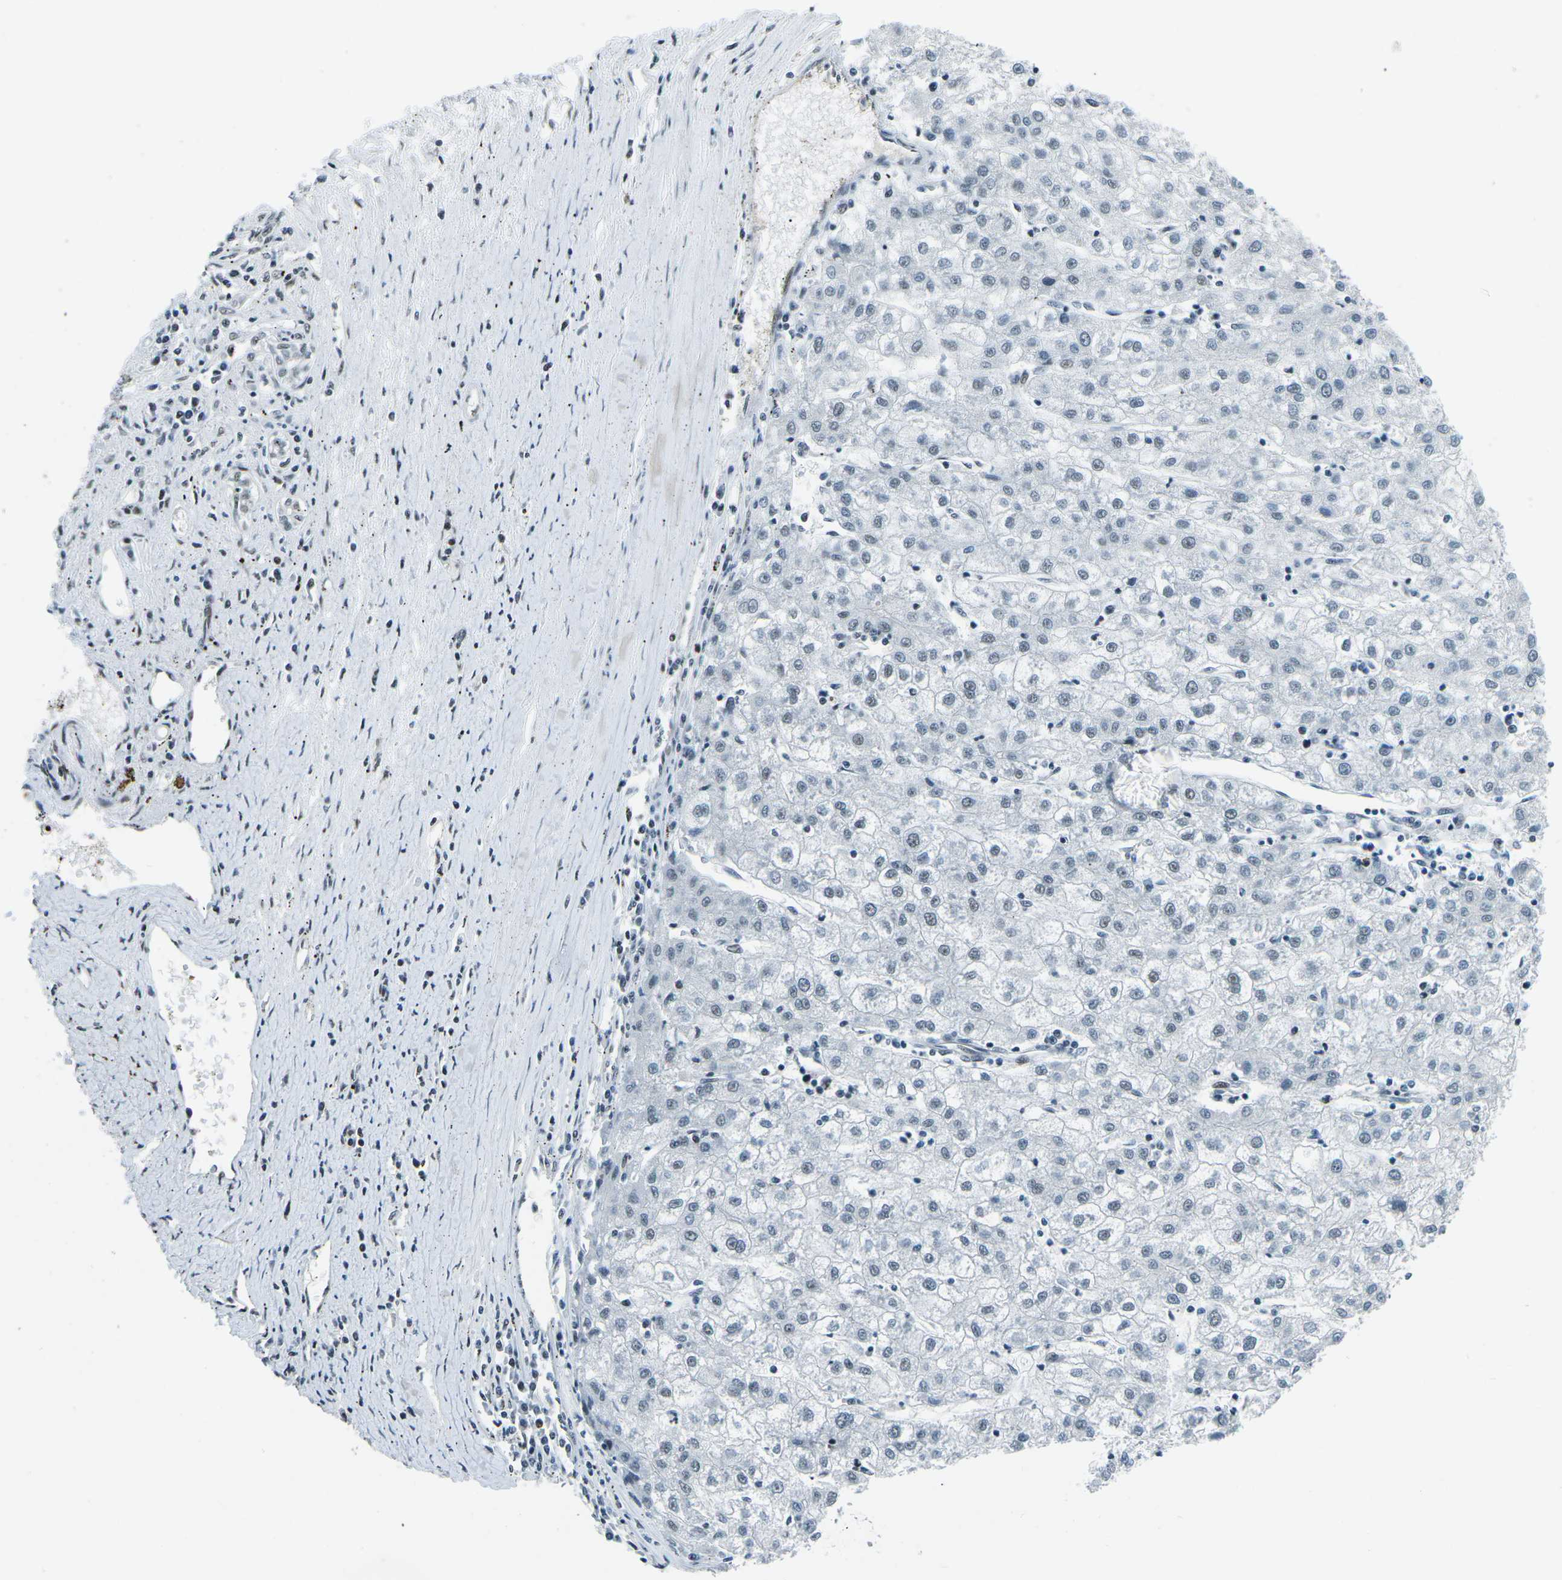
{"staining": {"intensity": "negative", "quantity": "none", "location": "none"}, "tissue": "liver cancer", "cell_type": "Tumor cells", "image_type": "cancer", "snomed": [{"axis": "morphology", "description": "Carcinoma, Hepatocellular, NOS"}, {"axis": "topography", "description": "Liver"}], "caption": "A histopathology image of human hepatocellular carcinoma (liver) is negative for staining in tumor cells.", "gene": "RBL2", "patient": {"sex": "male", "age": 72}}